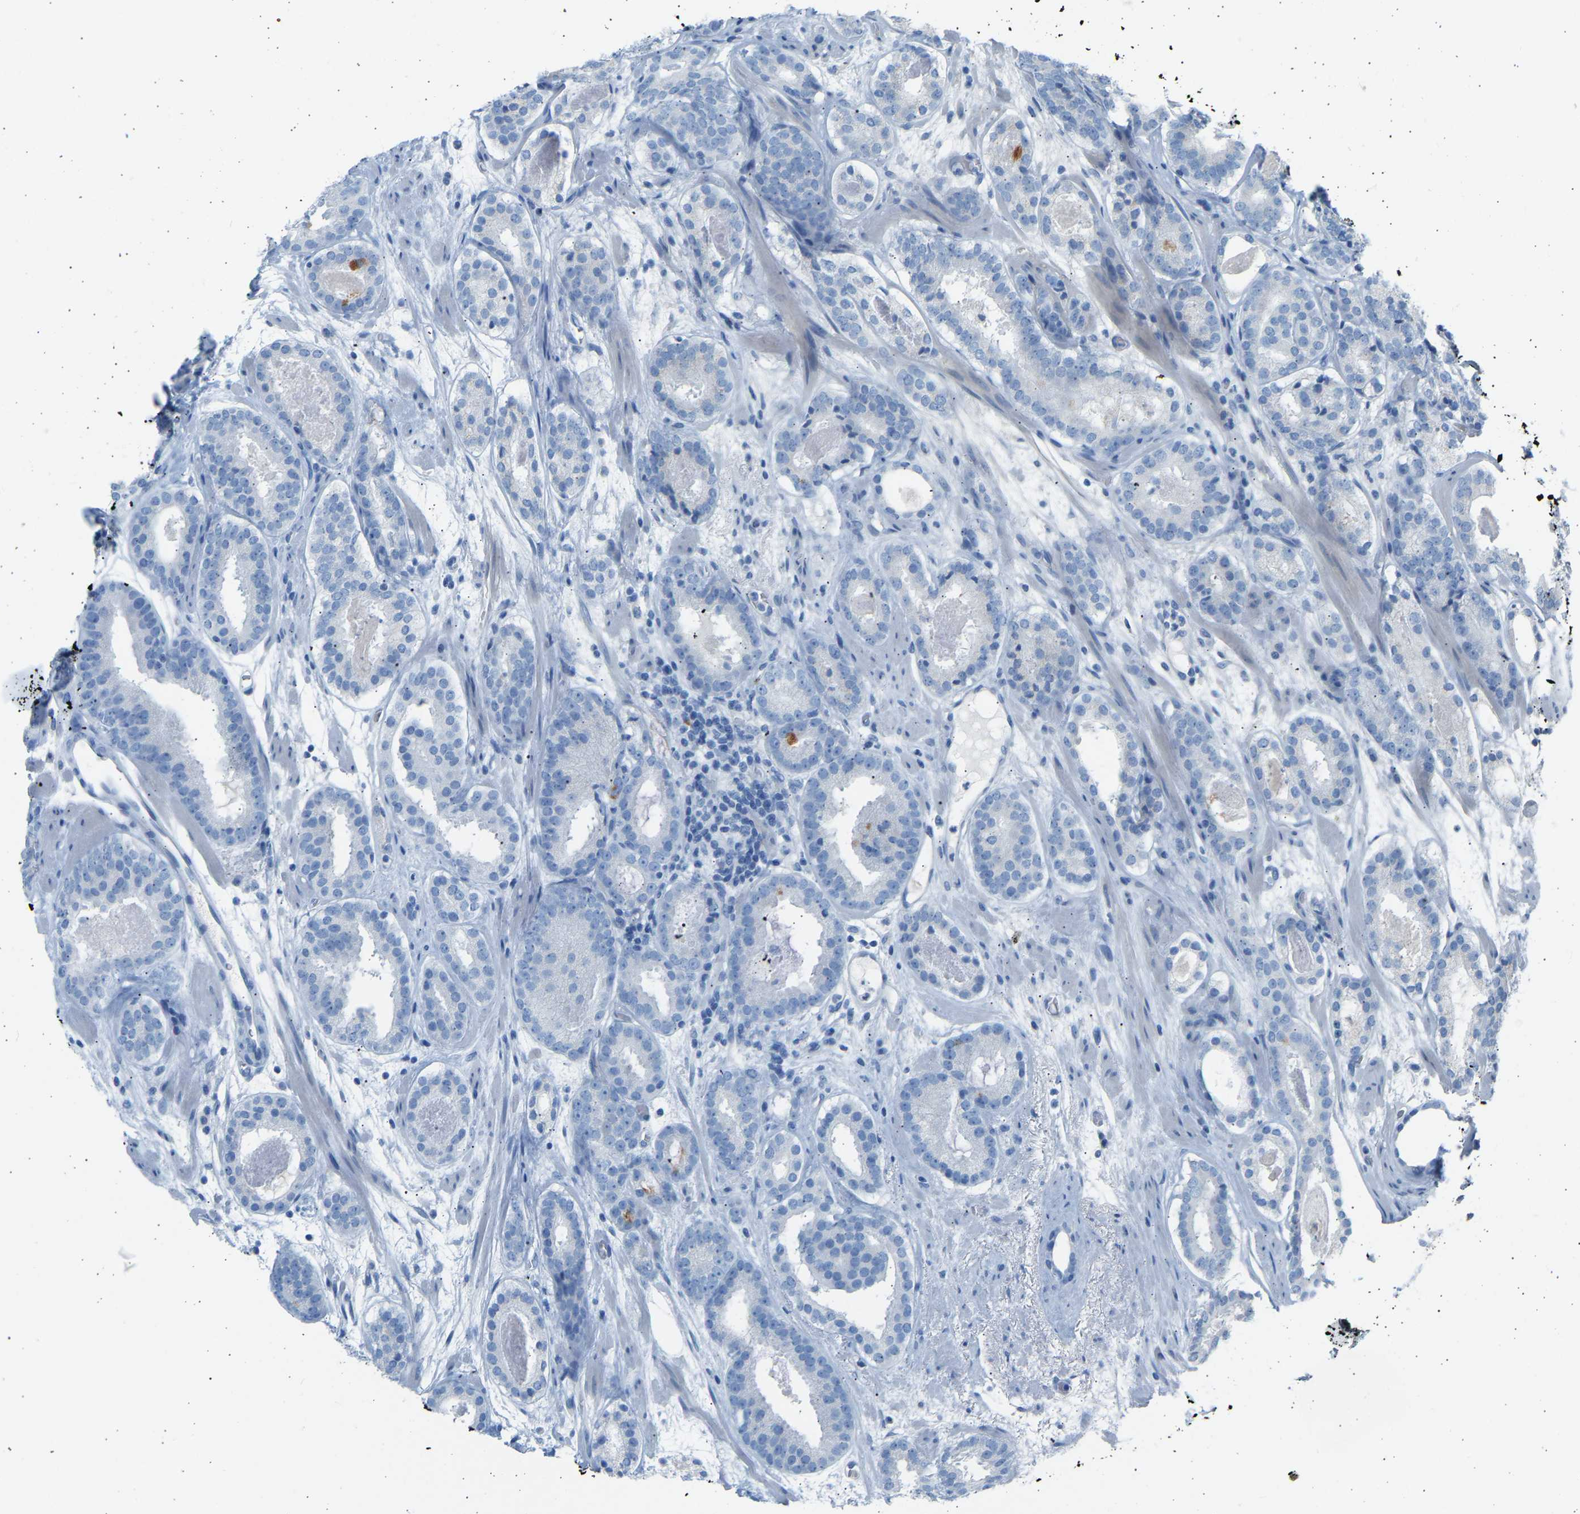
{"staining": {"intensity": "negative", "quantity": "none", "location": "none"}, "tissue": "prostate cancer", "cell_type": "Tumor cells", "image_type": "cancer", "snomed": [{"axis": "morphology", "description": "Adenocarcinoma, Low grade"}, {"axis": "topography", "description": "Prostate"}], "caption": "The image demonstrates no staining of tumor cells in prostate cancer (adenocarcinoma (low-grade)). The staining was performed using DAB (3,3'-diaminobenzidine) to visualize the protein expression in brown, while the nuclei were stained in blue with hematoxylin (Magnification: 20x).", "gene": "GNAS", "patient": {"sex": "male", "age": 69}}